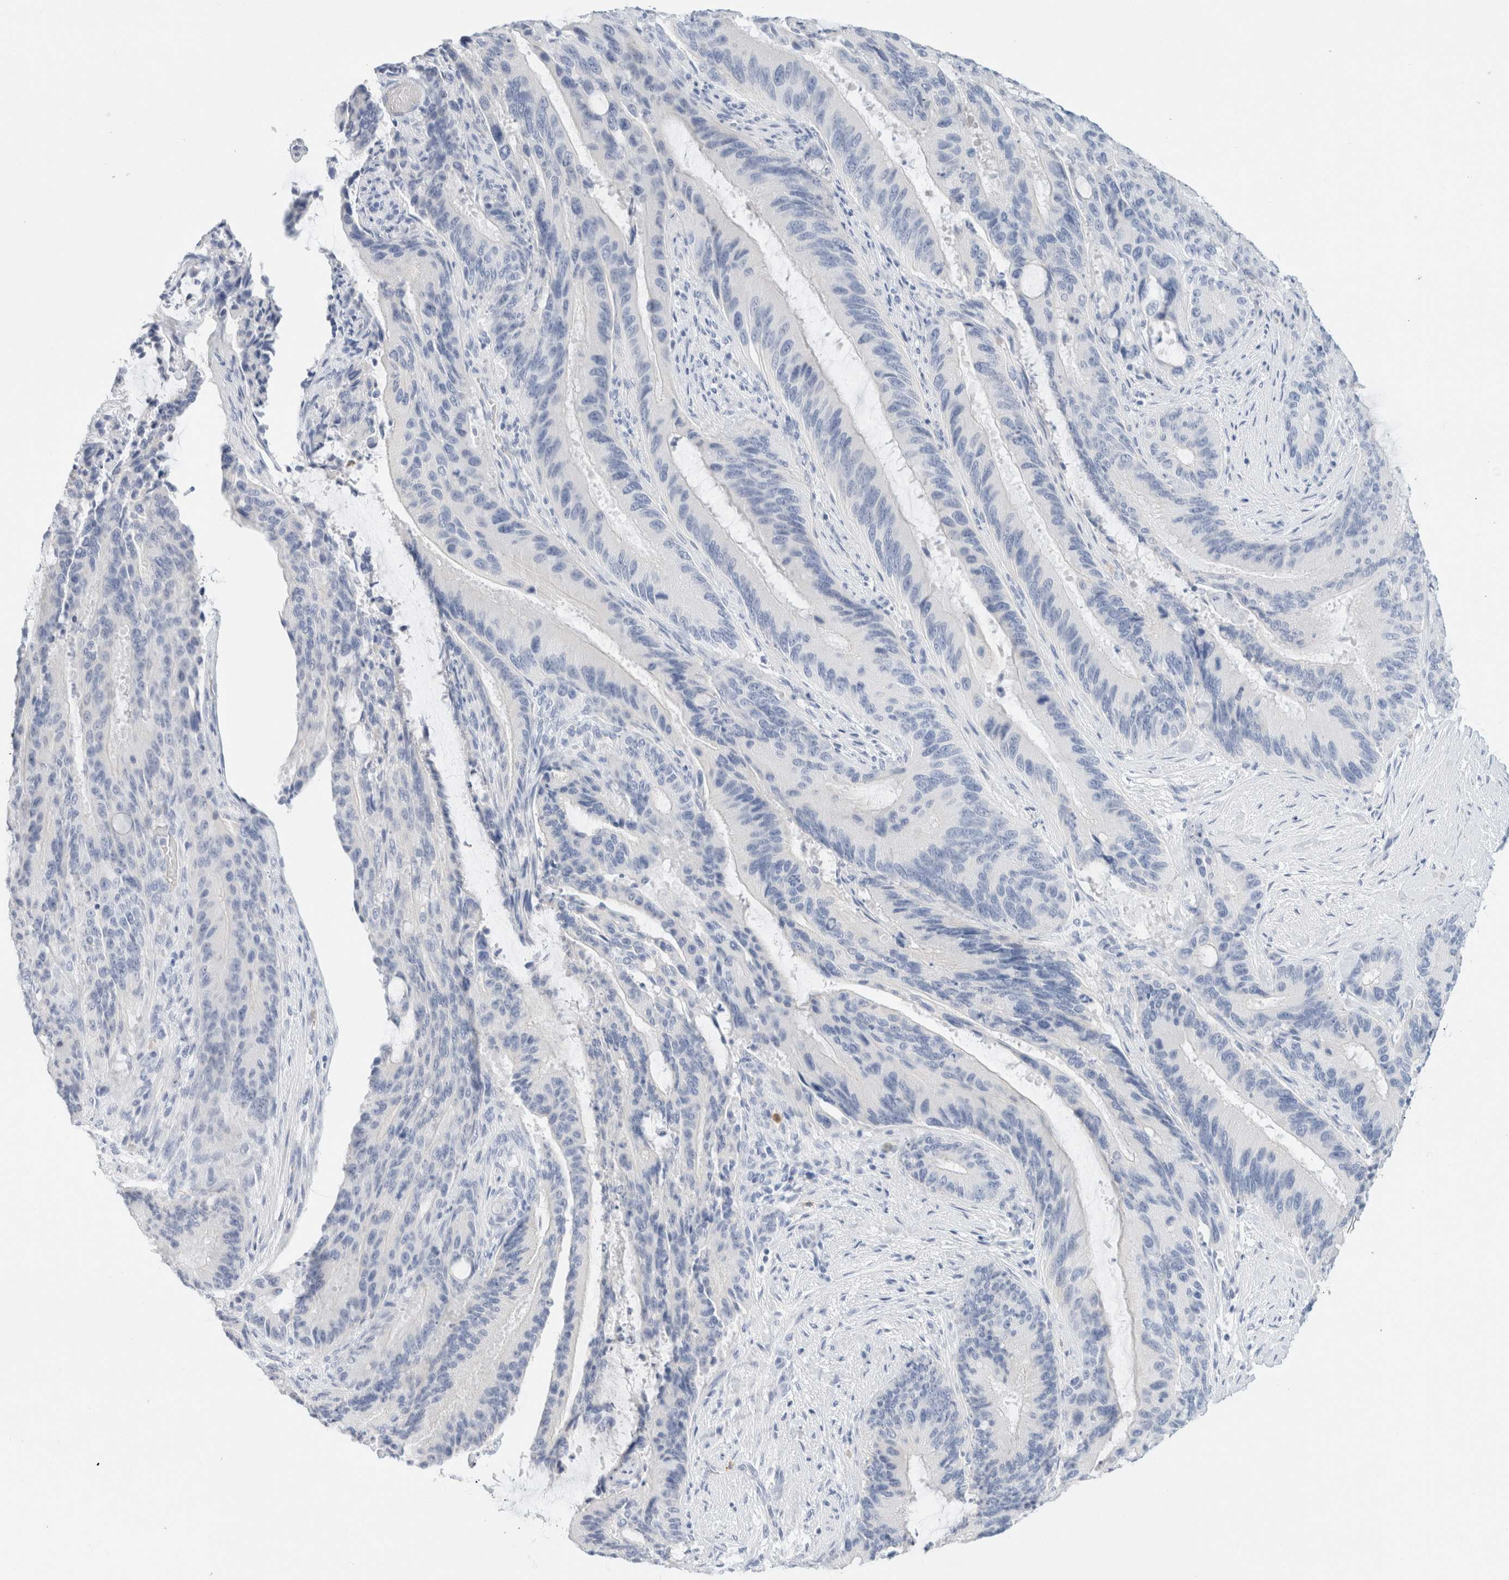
{"staining": {"intensity": "negative", "quantity": "none", "location": "none"}, "tissue": "liver cancer", "cell_type": "Tumor cells", "image_type": "cancer", "snomed": [{"axis": "morphology", "description": "Normal tissue, NOS"}, {"axis": "morphology", "description": "Cholangiocarcinoma"}, {"axis": "topography", "description": "Liver"}, {"axis": "topography", "description": "Peripheral nerve tissue"}], "caption": "Immunohistochemical staining of liver cancer demonstrates no significant expression in tumor cells.", "gene": "ARG1", "patient": {"sex": "female", "age": 73}}